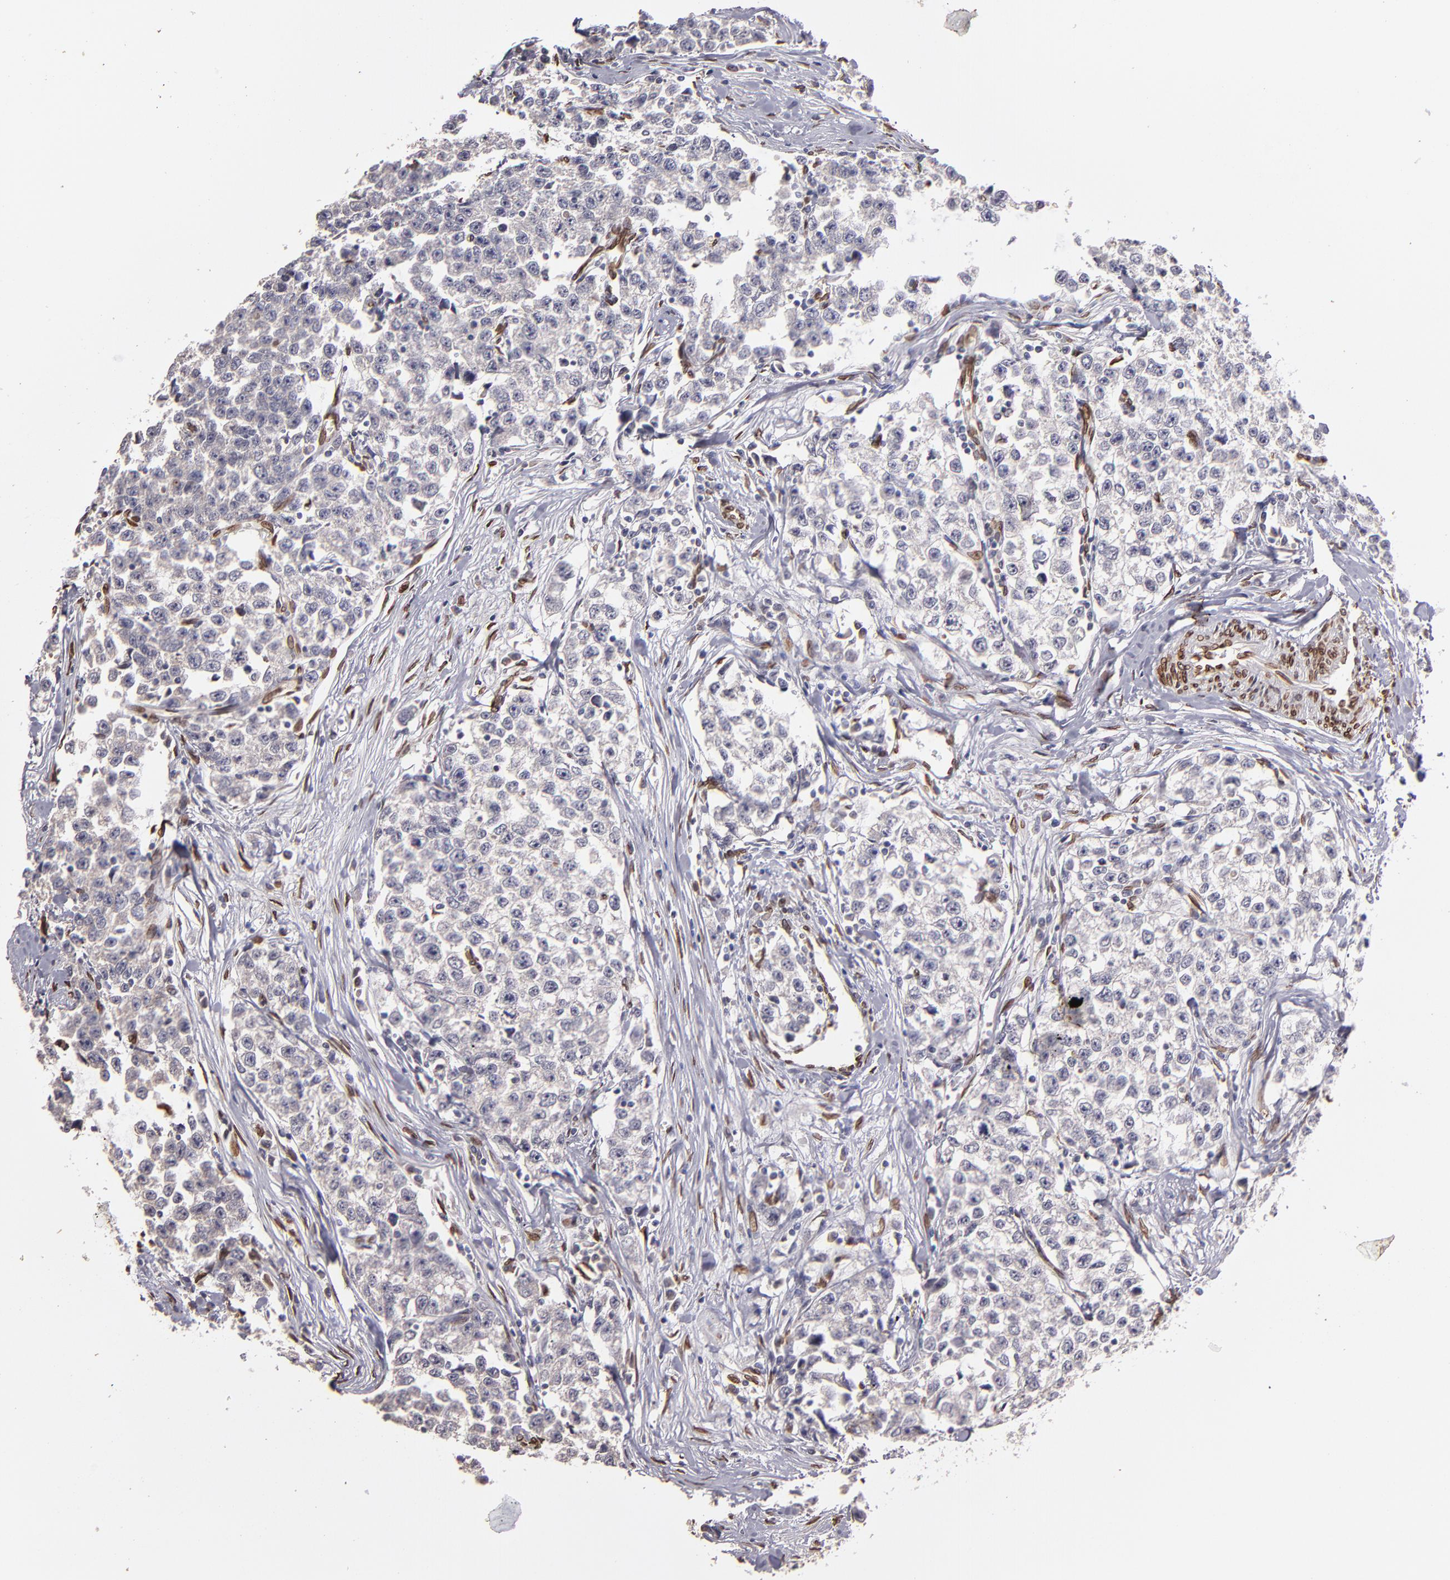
{"staining": {"intensity": "negative", "quantity": "none", "location": "none"}, "tissue": "testis cancer", "cell_type": "Tumor cells", "image_type": "cancer", "snomed": [{"axis": "morphology", "description": "Seminoma, NOS"}, {"axis": "morphology", "description": "Carcinoma, Embryonal, NOS"}, {"axis": "topography", "description": "Testis"}], "caption": "Tumor cells show no significant staining in testis cancer.", "gene": "PUM3", "patient": {"sex": "male", "age": 30}}